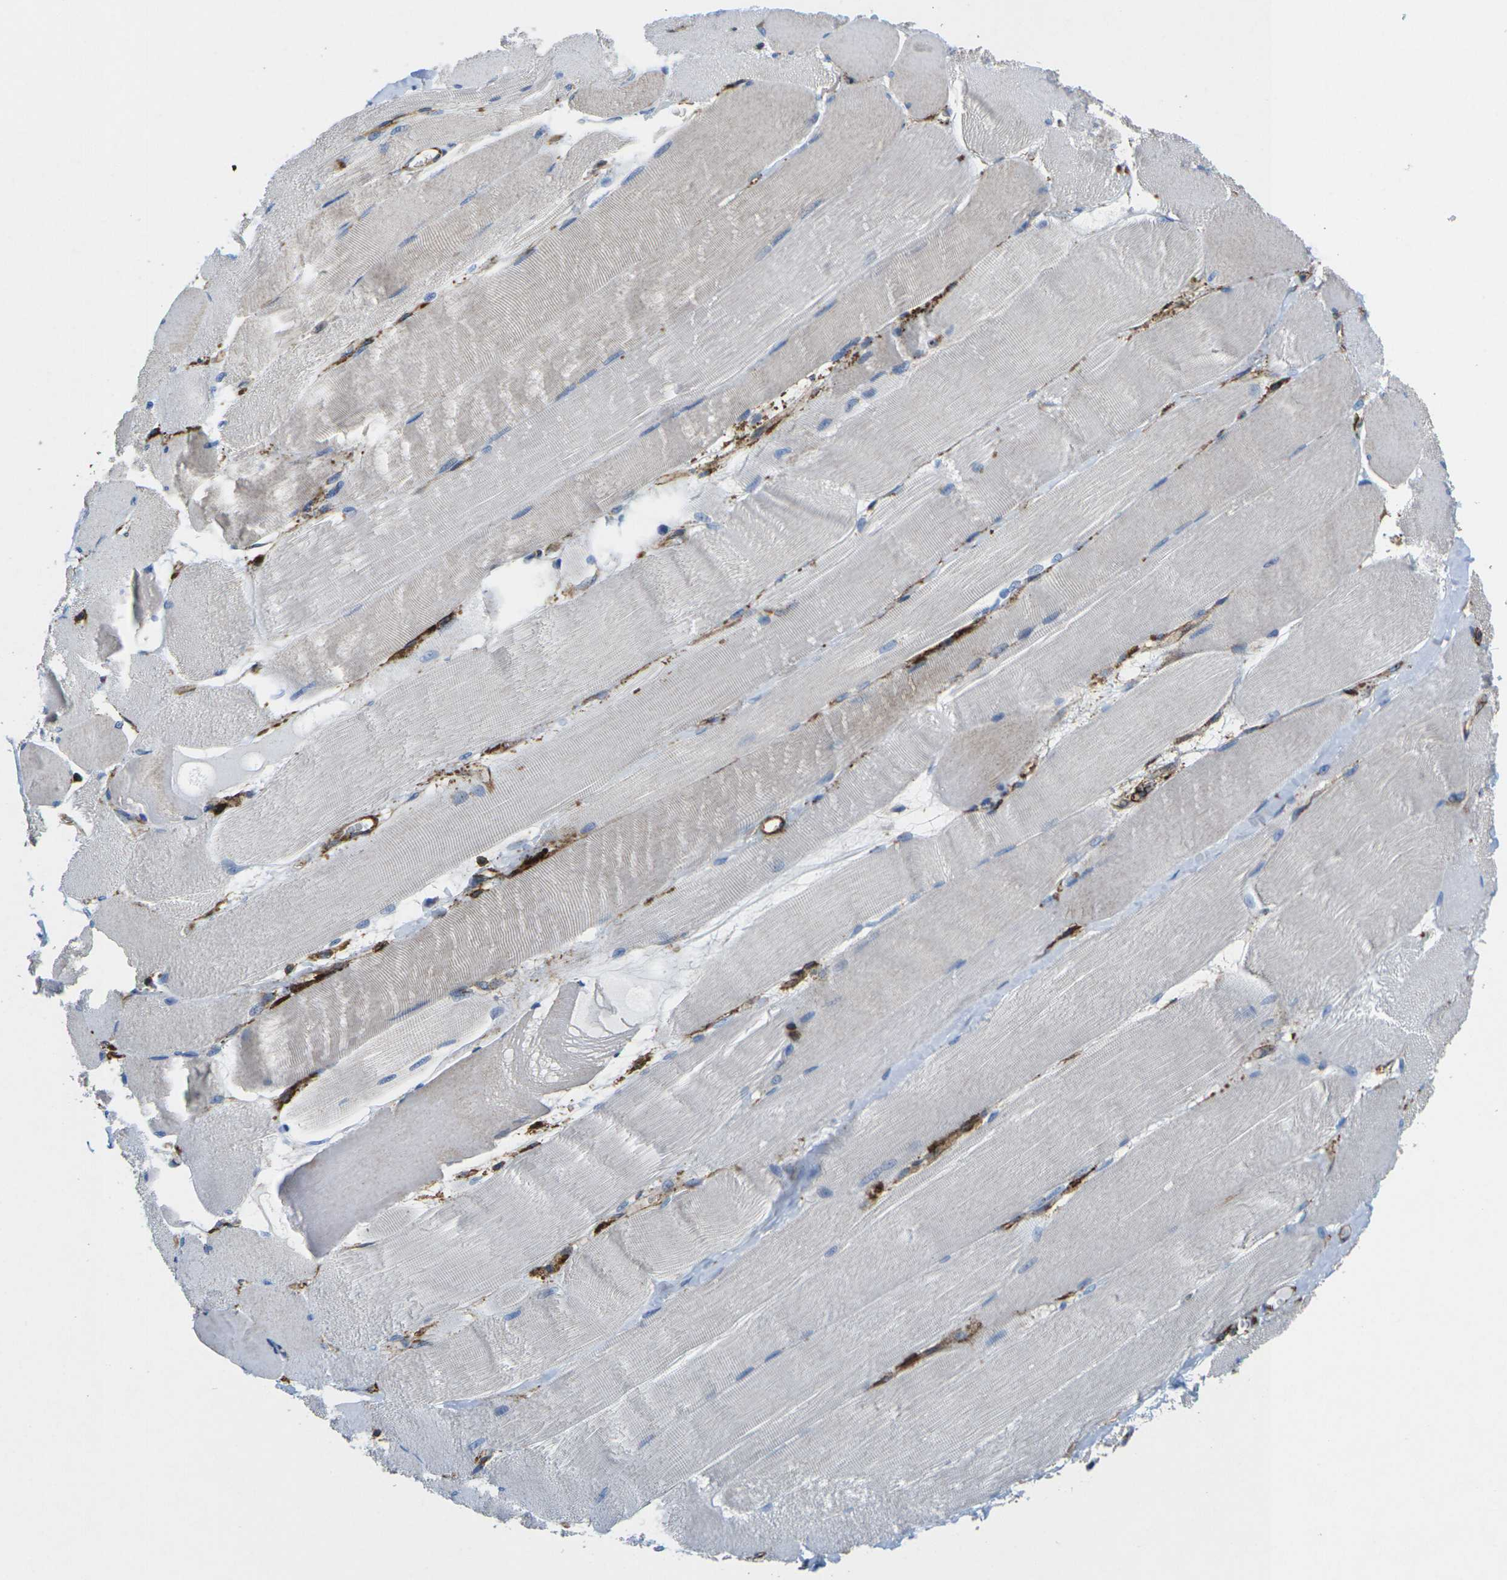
{"staining": {"intensity": "negative", "quantity": "none", "location": "none"}, "tissue": "skeletal muscle", "cell_type": "Myocytes", "image_type": "normal", "snomed": [{"axis": "morphology", "description": "Normal tissue, NOS"}, {"axis": "morphology", "description": "Squamous cell carcinoma, NOS"}, {"axis": "topography", "description": "Skeletal muscle"}], "caption": "High power microscopy image of an immunohistochemistry (IHC) photomicrograph of benign skeletal muscle, revealing no significant positivity in myocytes.", "gene": "IQGAP1", "patient": {"sex": "male", "age": 51}}